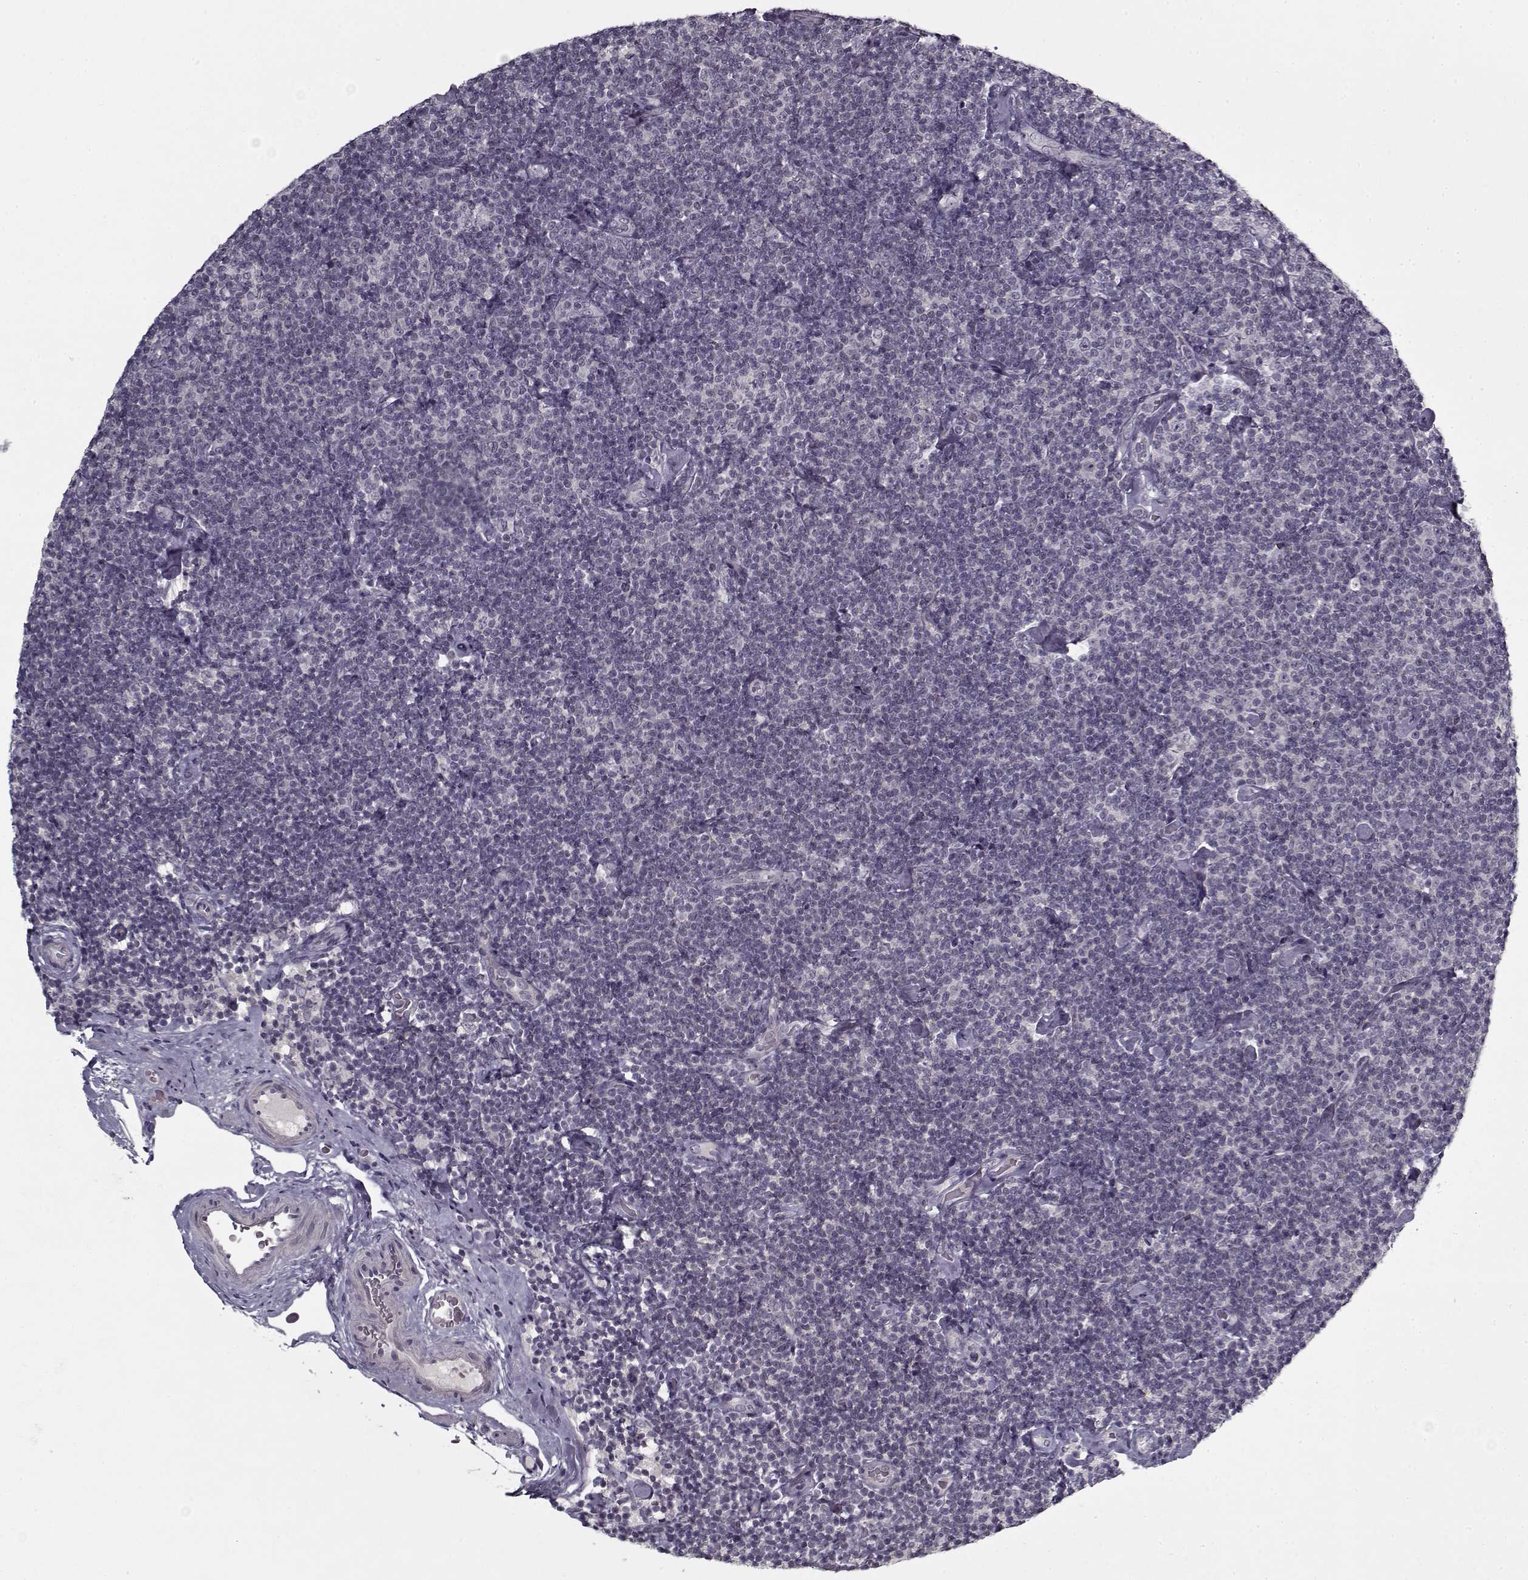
{"staining": {"intensity": "negative", "quantity": "none", "location": "none"}, "tissue": "lymphoma", "cell_type": "Tumor cells", "image_type": "cancer", "snomed": [{"axis": "morphology", "description": "Malignant lymphoma, non-Hodgkin's type, Low grade"}, {"axis": "topography", "description": "Lymph node"}], "caption": "A micrograph of lymphoma stained for a protein demonstrates no brown staining in tumor cells. Brightfield microscopy of immunohistochemistry (IHC) stained with DAB (brown) and hematoxylin (blue), captured at high magnification.", "gene": "LAMA2", "patient": {"sex": "male", "age": 81}}